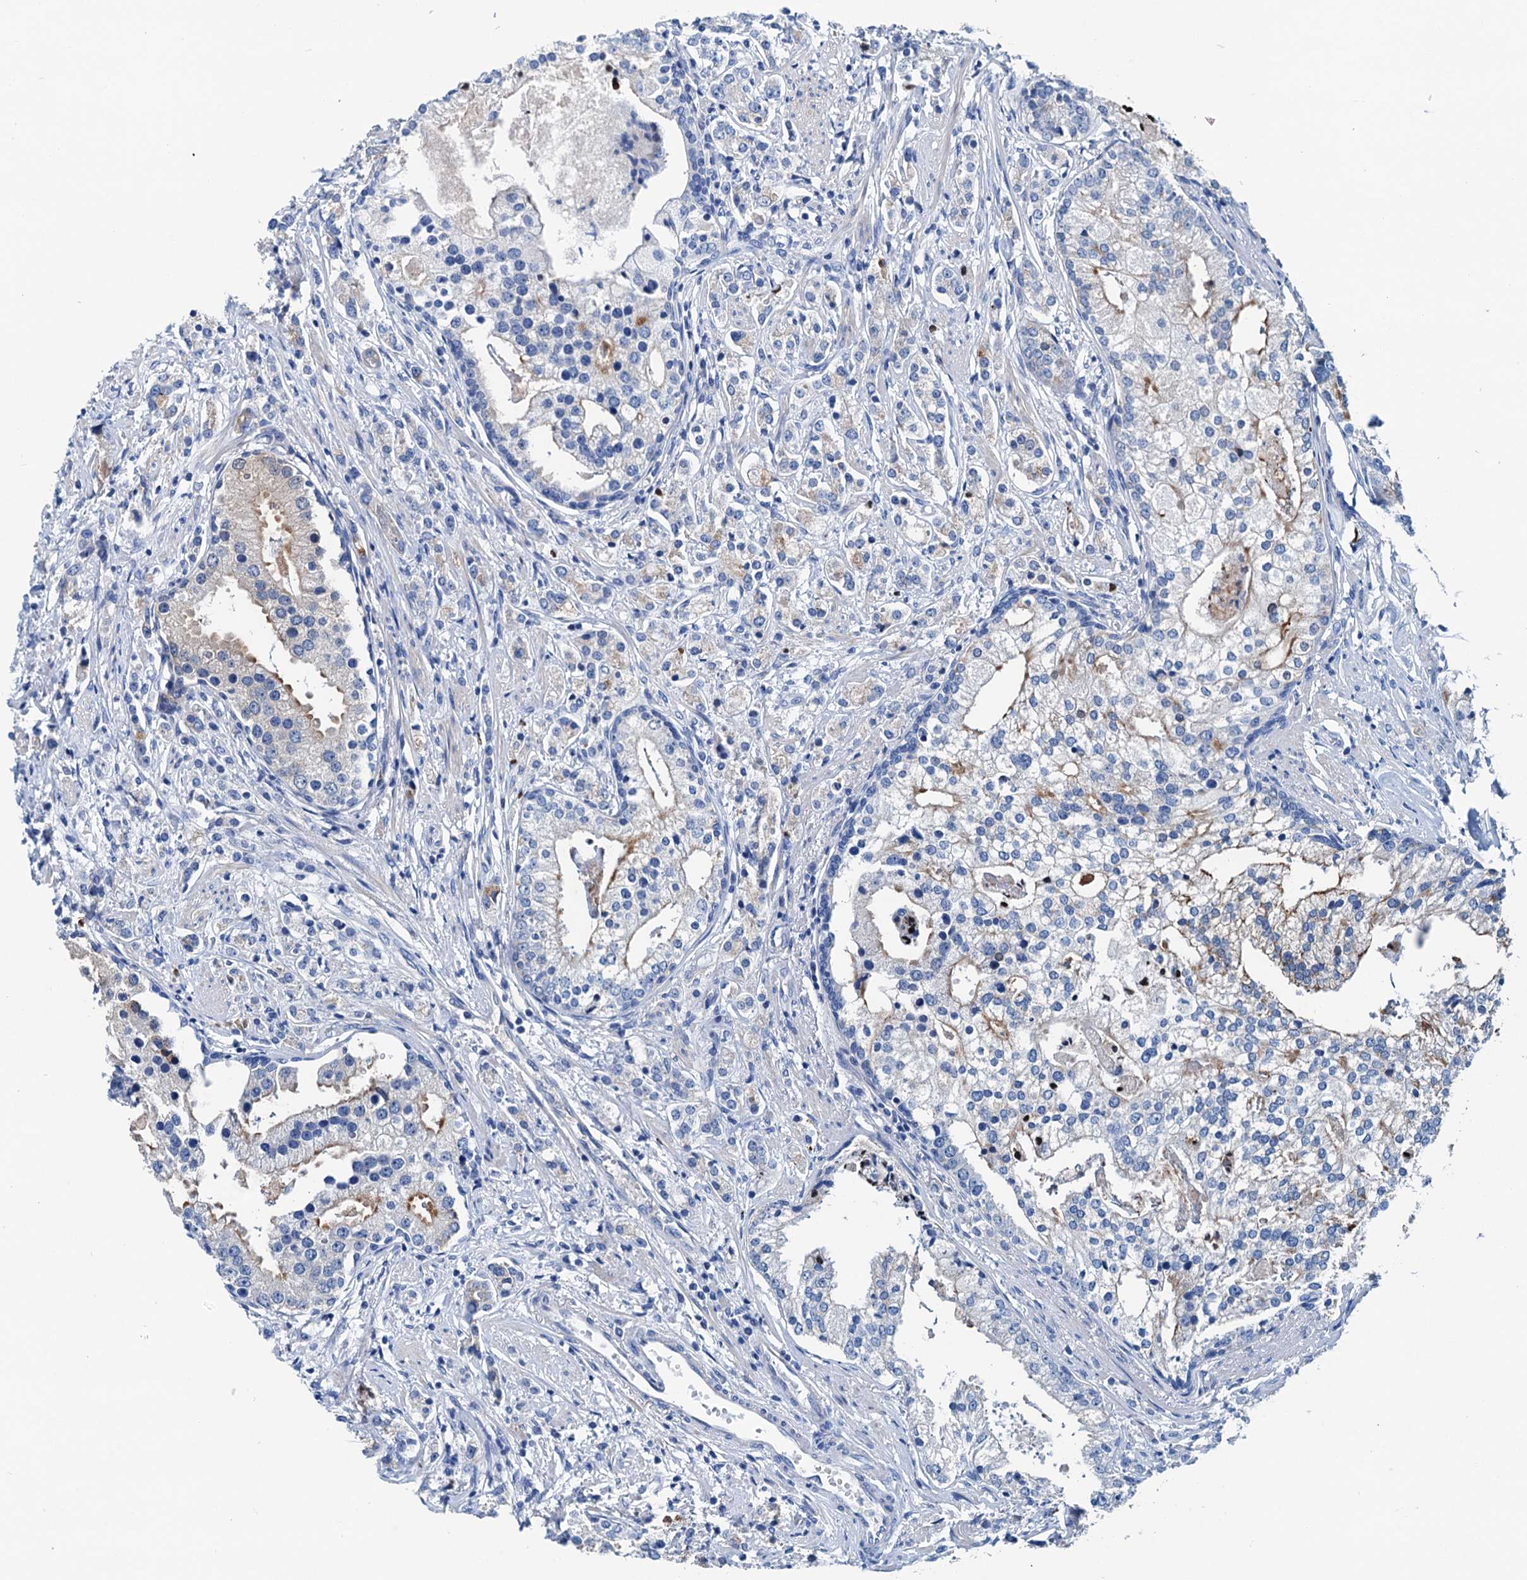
{"staining": {"intensity": "weak", "quantity": "<25%", "location": "cytoplasmic/membranous"}, "tissue": "prostate cancer", "cell_type": "Tumor cells", "image_type": "cancer", "snomed": [{"axis": "morphology", "description": "Adenocarcinoma, High grade"}, {"axis": "topography", "description": "Prostate"}], "caption": "This micrograph is of high-grade adenocarcinoma (prostate) stained with immunohistochemistry to label a protein in brown with the nuclei are counter-stained blue. There is no positivity in tumor cells. Brightfield microscopy of immunohistochemistry stained with DAB (brown) and hematoxylin (blue), captured at high magnification.", "gene": "KNDC1", "patient": {"sex": "male", "age": 69}}